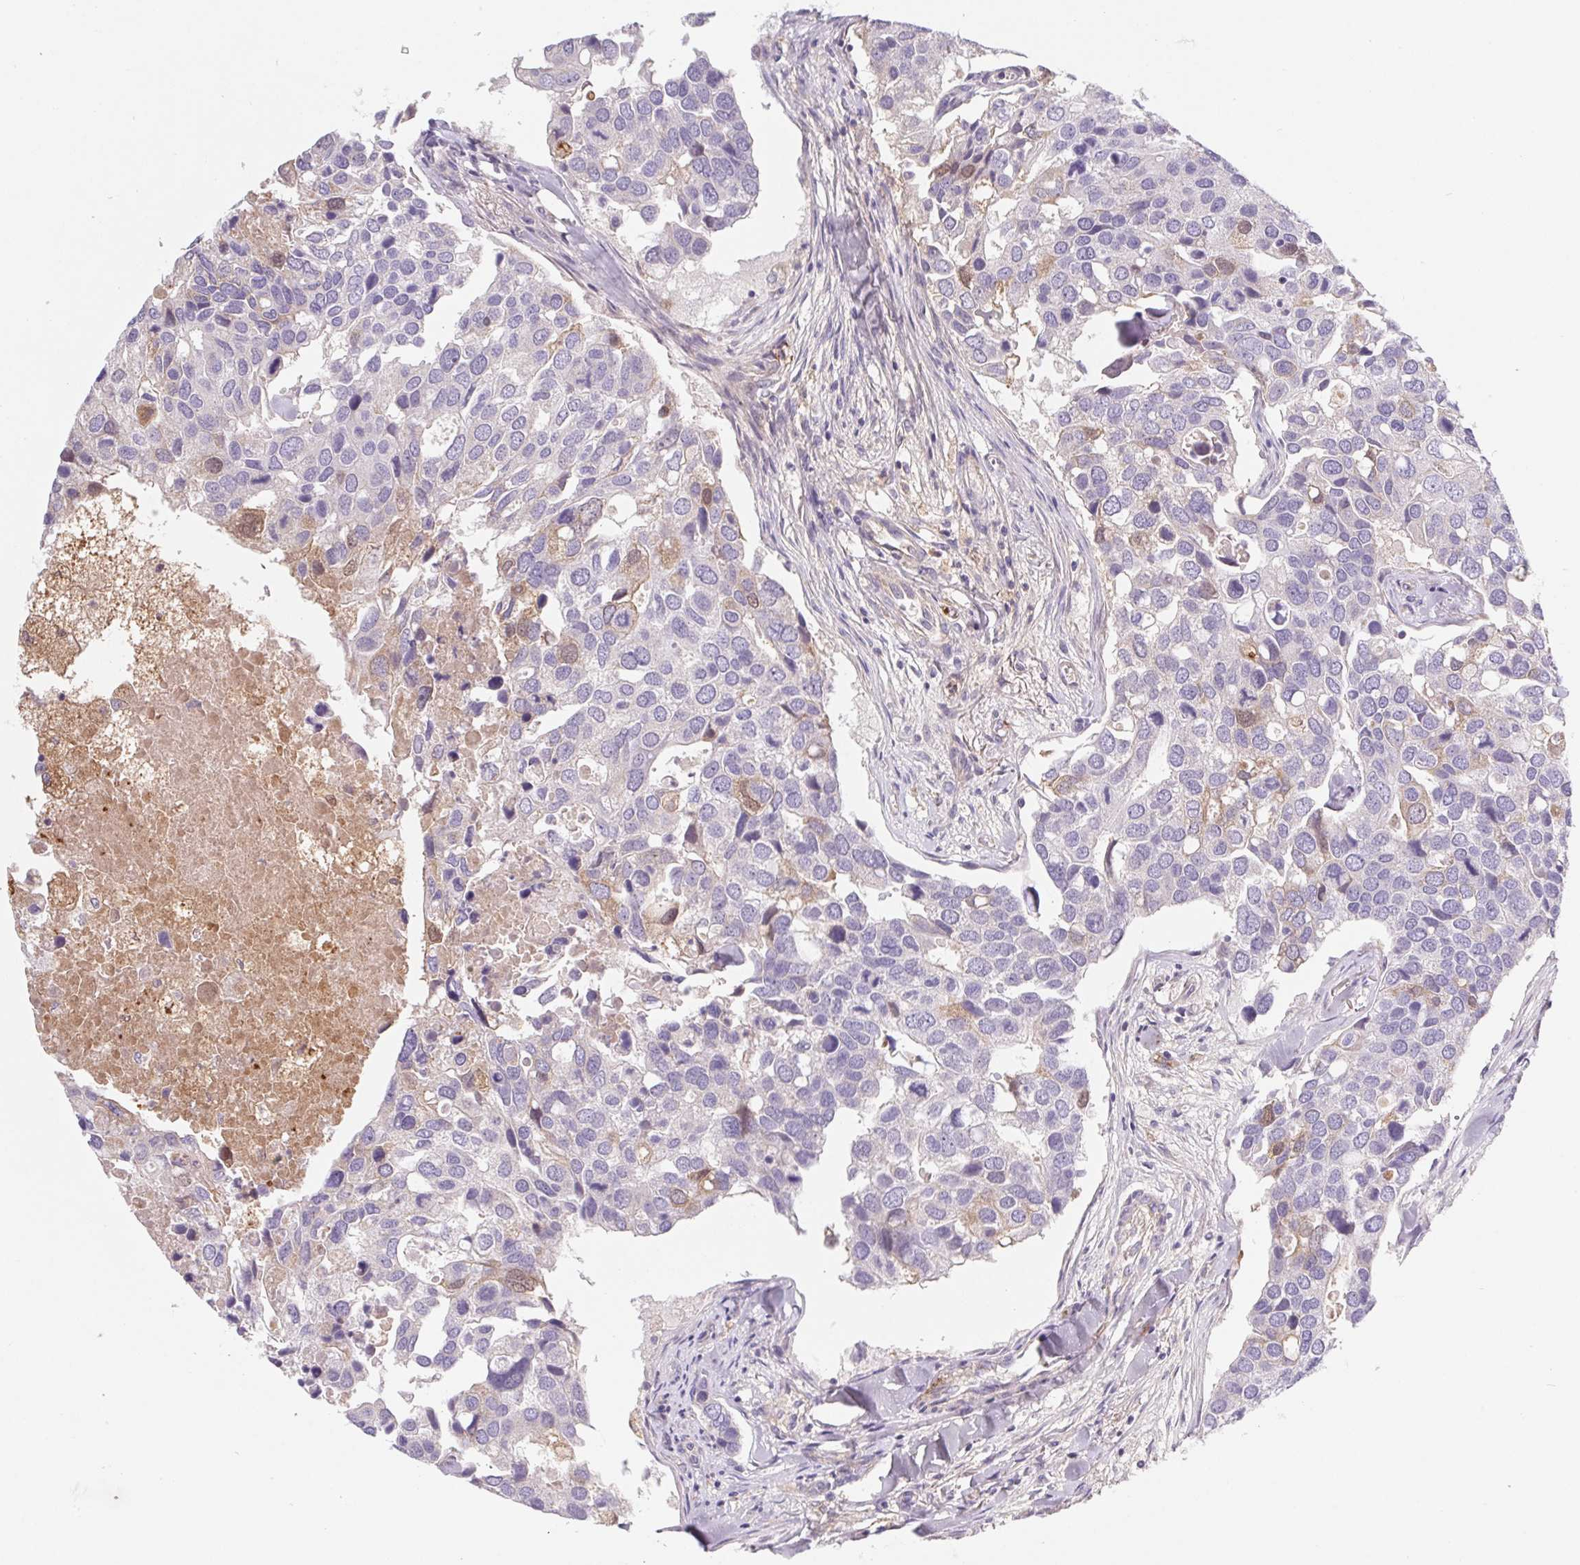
{"staining": {"intensity": "weak", "quantity": "<25%", "location": "cytoplasmic/membranous,nuclear"}, "tissue": "breast cancer", "cell_type": "Tumor cells", "image_type": "cancer", "snomed": [{"axis": "morphology", "description": "Duct carcinoma"}, {"axis": "topography", "description": "Breast"}], "caption": "This is an immunohistochemistry (IHC) histopathology image of human breast intraductal carcinoma. There is no positivity in tumor cells.", "gene": "LPA", "patient": {"sex": "female", "age": 83}}